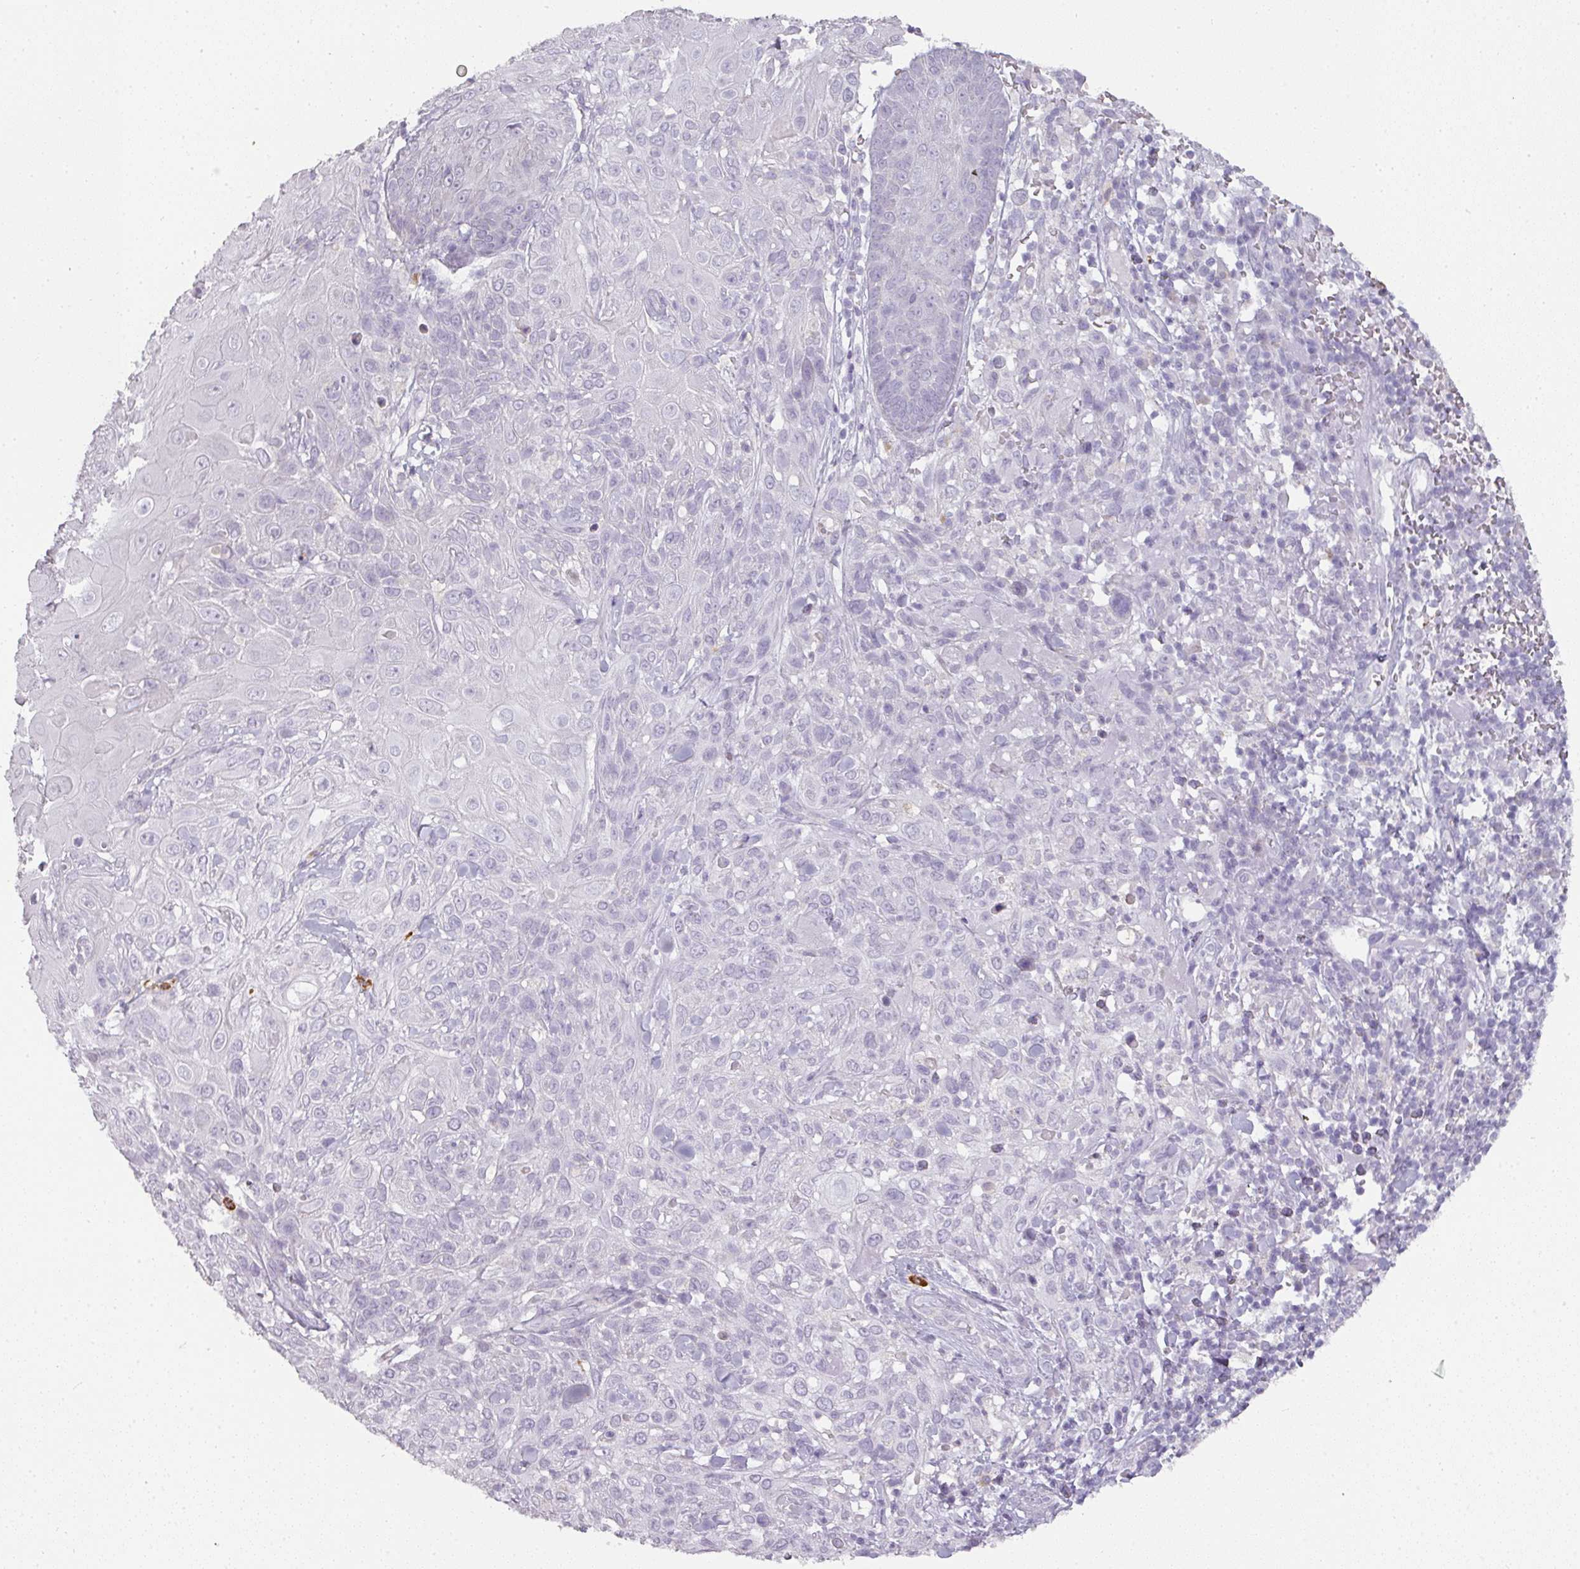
{"staining": {"intensity": "negative", "quantity": "none", "location": "none"}, "tissue": "skin cancer", "cell_type": "Tumor cells", "image_type": "cancer", "snomed": [{"axis": "morphology", "description": "Normal tissue, NOS"}, {"axis": "morphology", "description": "Squamous cell carcinoma, NOS"}, {"axis": "topography", "description": "Skin"}, {"axis": "topography", "description": "Cartilage tissue"}], "caption": "The histopathology image exhibits no staining of tumor cells in skin cancer.", "gene": "CAMP", "patient": {"sex": "female", "age": 79}}